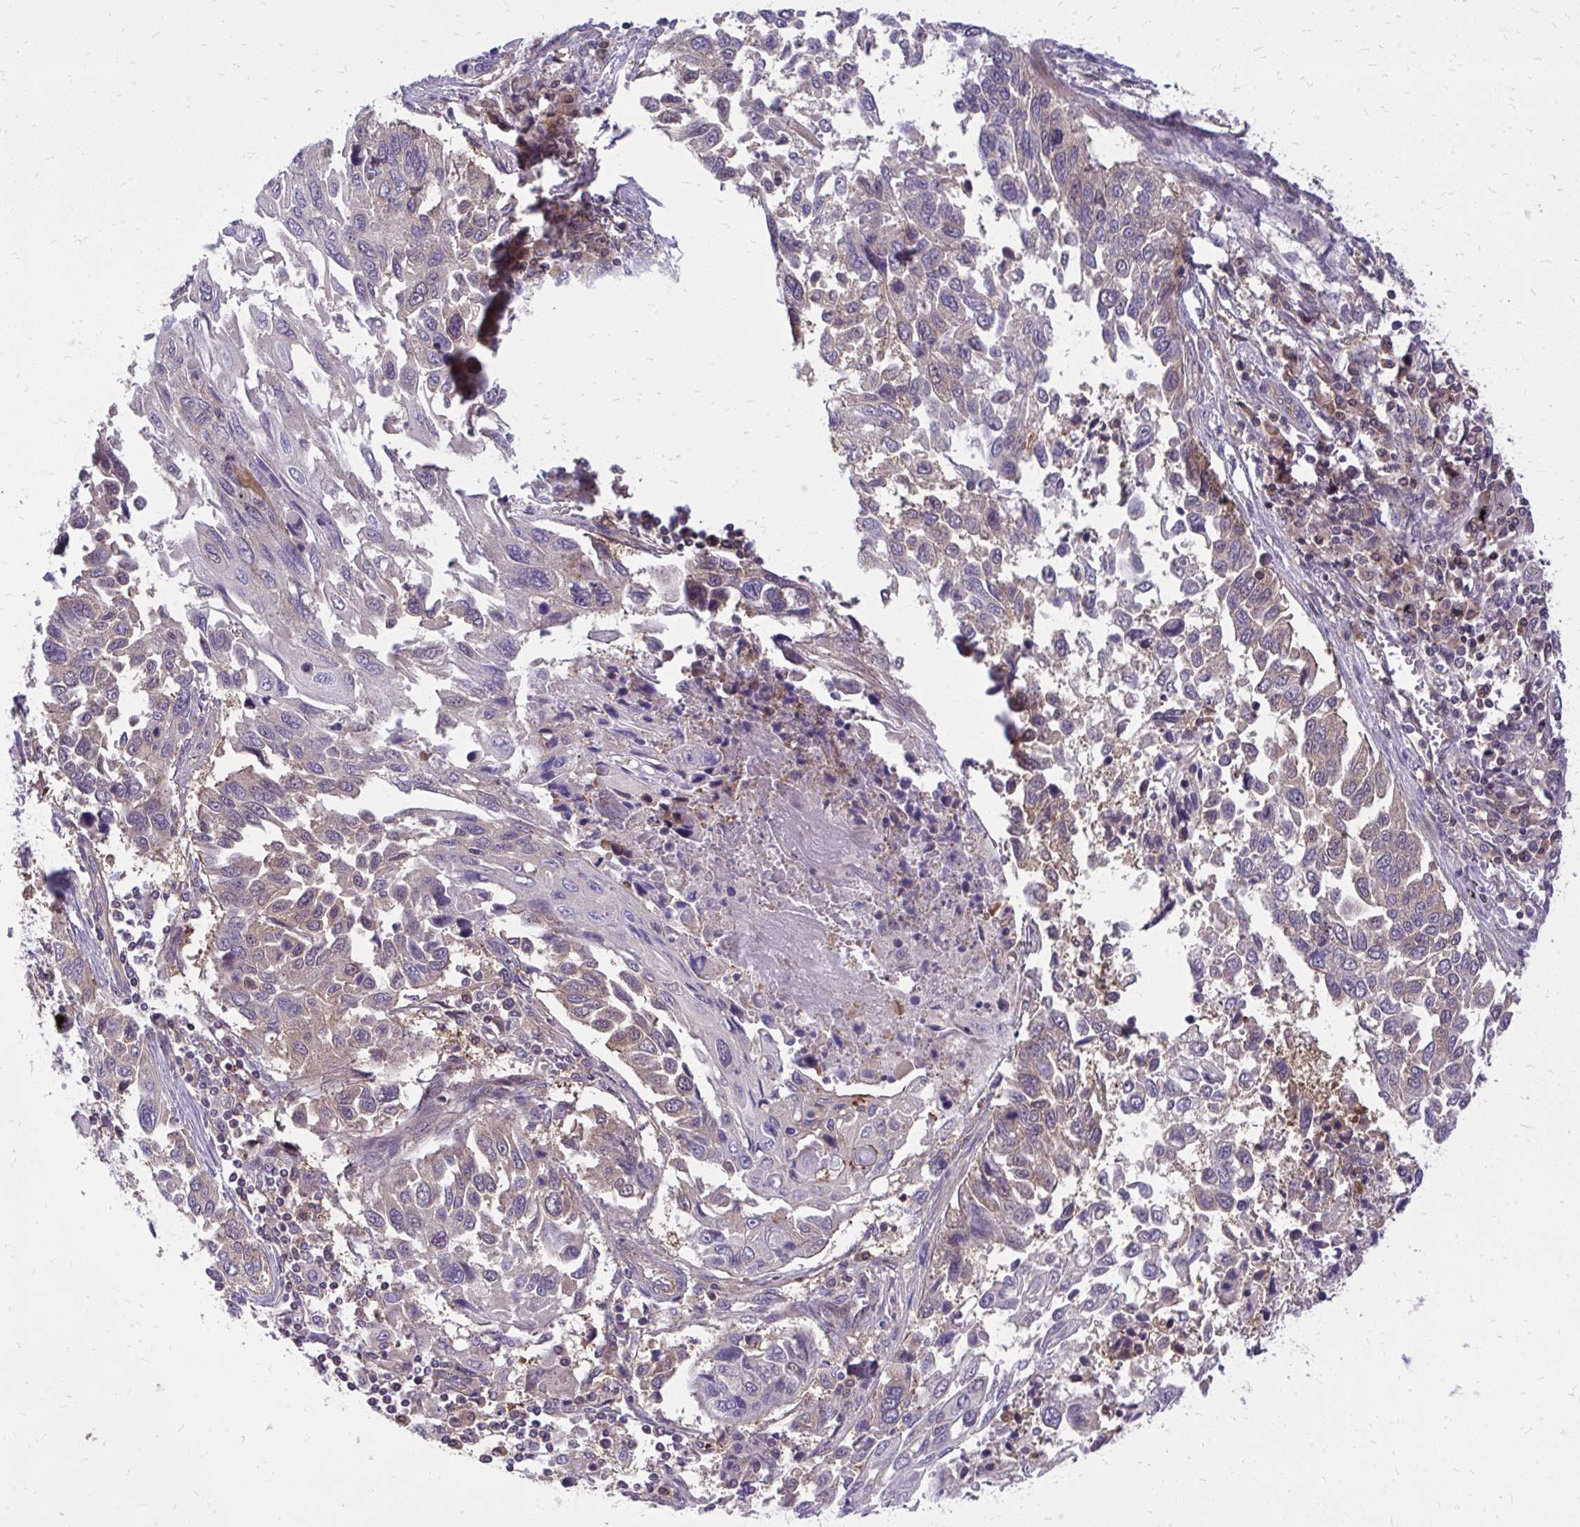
{"staining": {"intensity": "weak", "quantity": "<25%", "location": "cytoplasmic/membranous"}, "tissue": "lung cancer", "cell_type": "Tumor cells", "image_type": "cancer", "snomed": [{"axis": "morphology", "description": "Squamous cell carcinoma, NOS"}, {"axis": "topography", "description": "Lung"}], "caption": "An immunohistochemistry (IHC) image of lung cancer (squamous cell carcinoma) is shown. There is no staining in tumor cells of lung cancer (squamous cell carcinoma).", "gene": "PPP5C", "patient": {"sex": "male", "age": 62}}